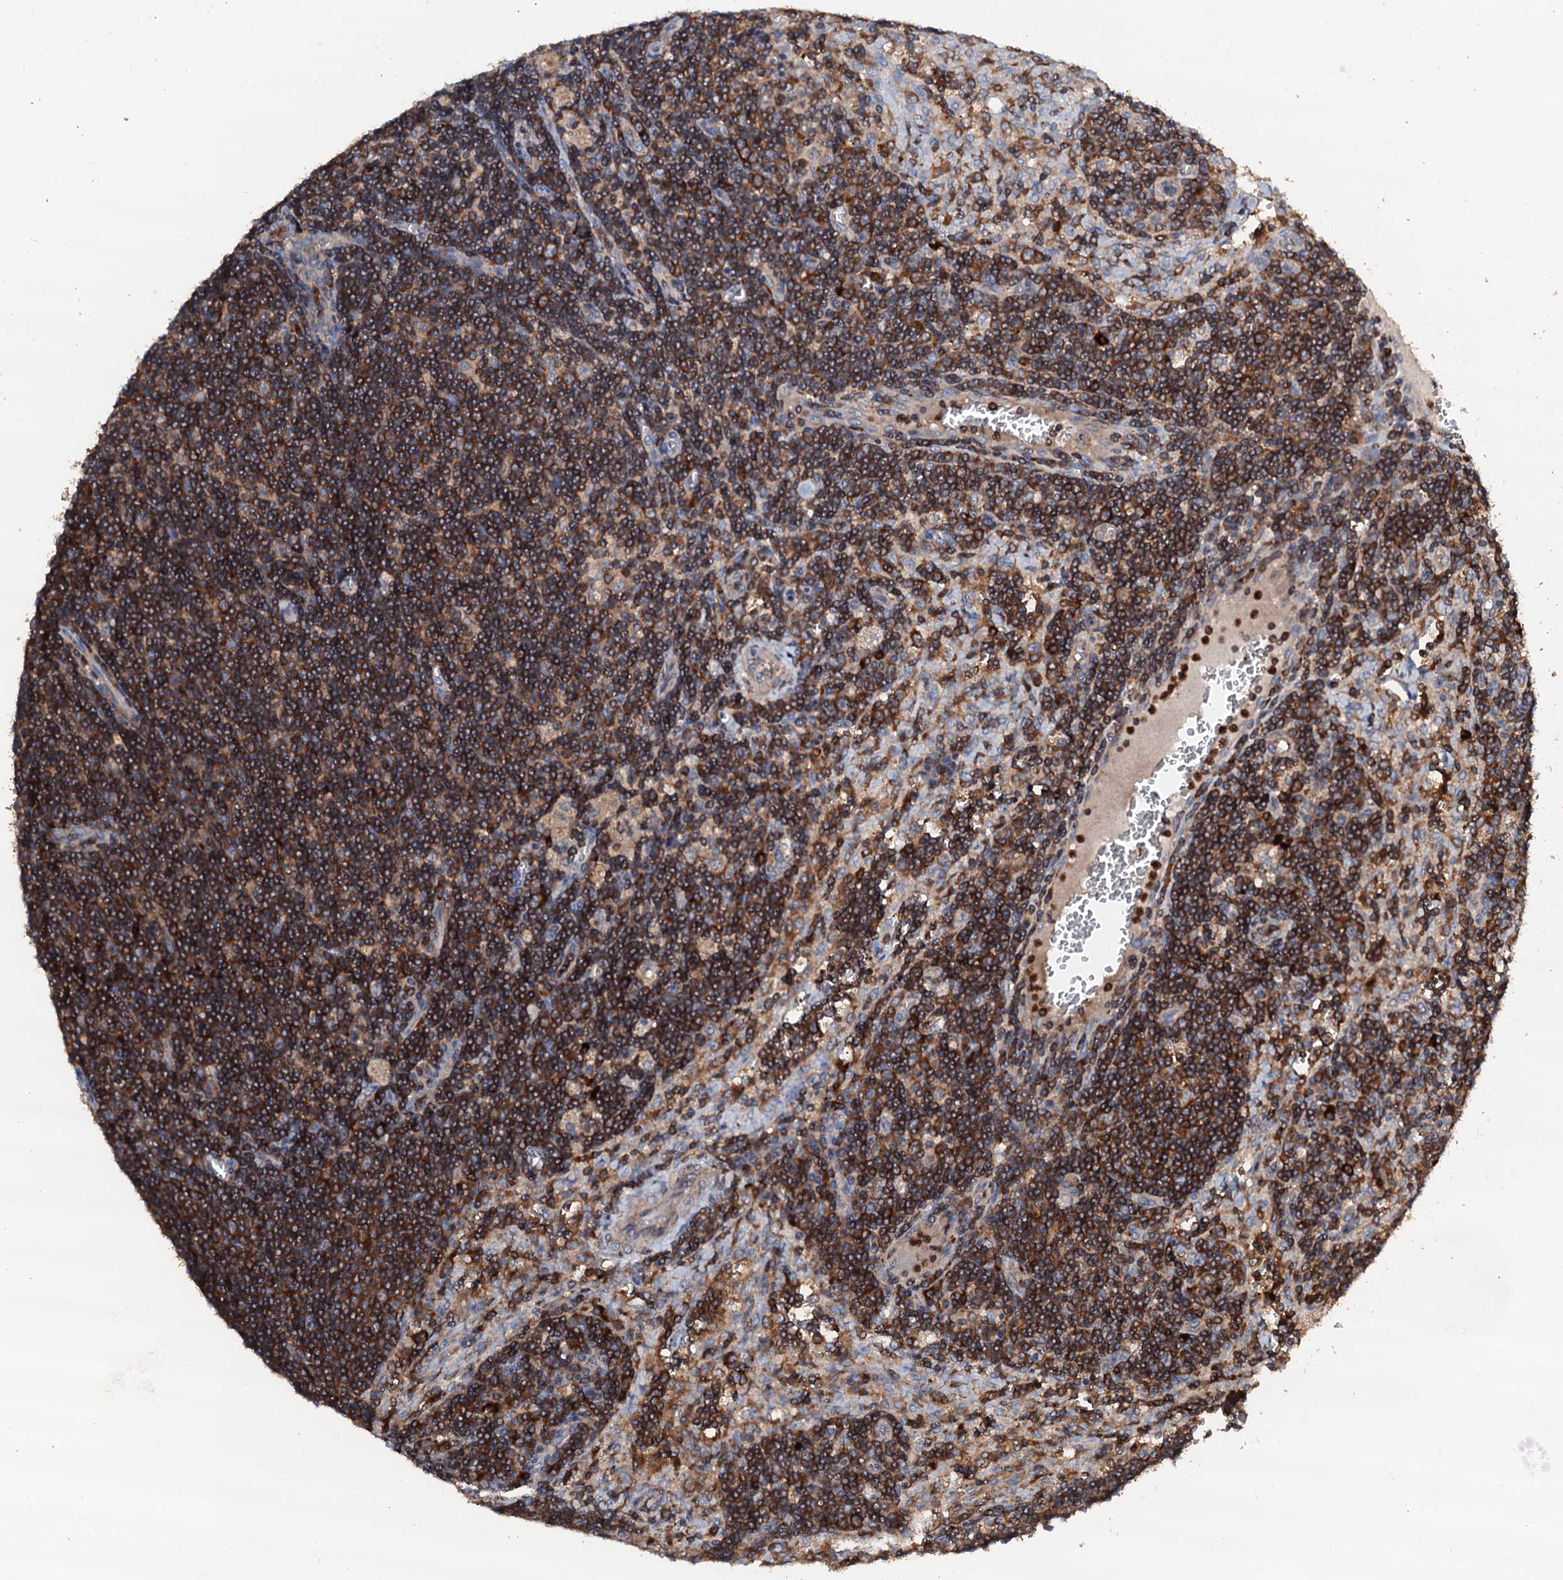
{"staining": {"intensity": "strong", "quantity": ">75%", "location": "cytoplasmic/membranous"}, "tissue": "lymph node", "cell_type": "Germinal center cells", "image_type": "normal", "snomed": [{"axis": "morphology", "description": "Normal tissue, NOS"}, {"axis": "topography", "description": "Lymph node"}], "caption": "Germinal center cells exhibit high levels of strong cytoplasmic/membranous staining in approximately >75% of cells in unremarkable human lymph node. Nuclei are stained in blue.", "gene": "GRK2", "patient": {"sex": "male", "age": 58}}